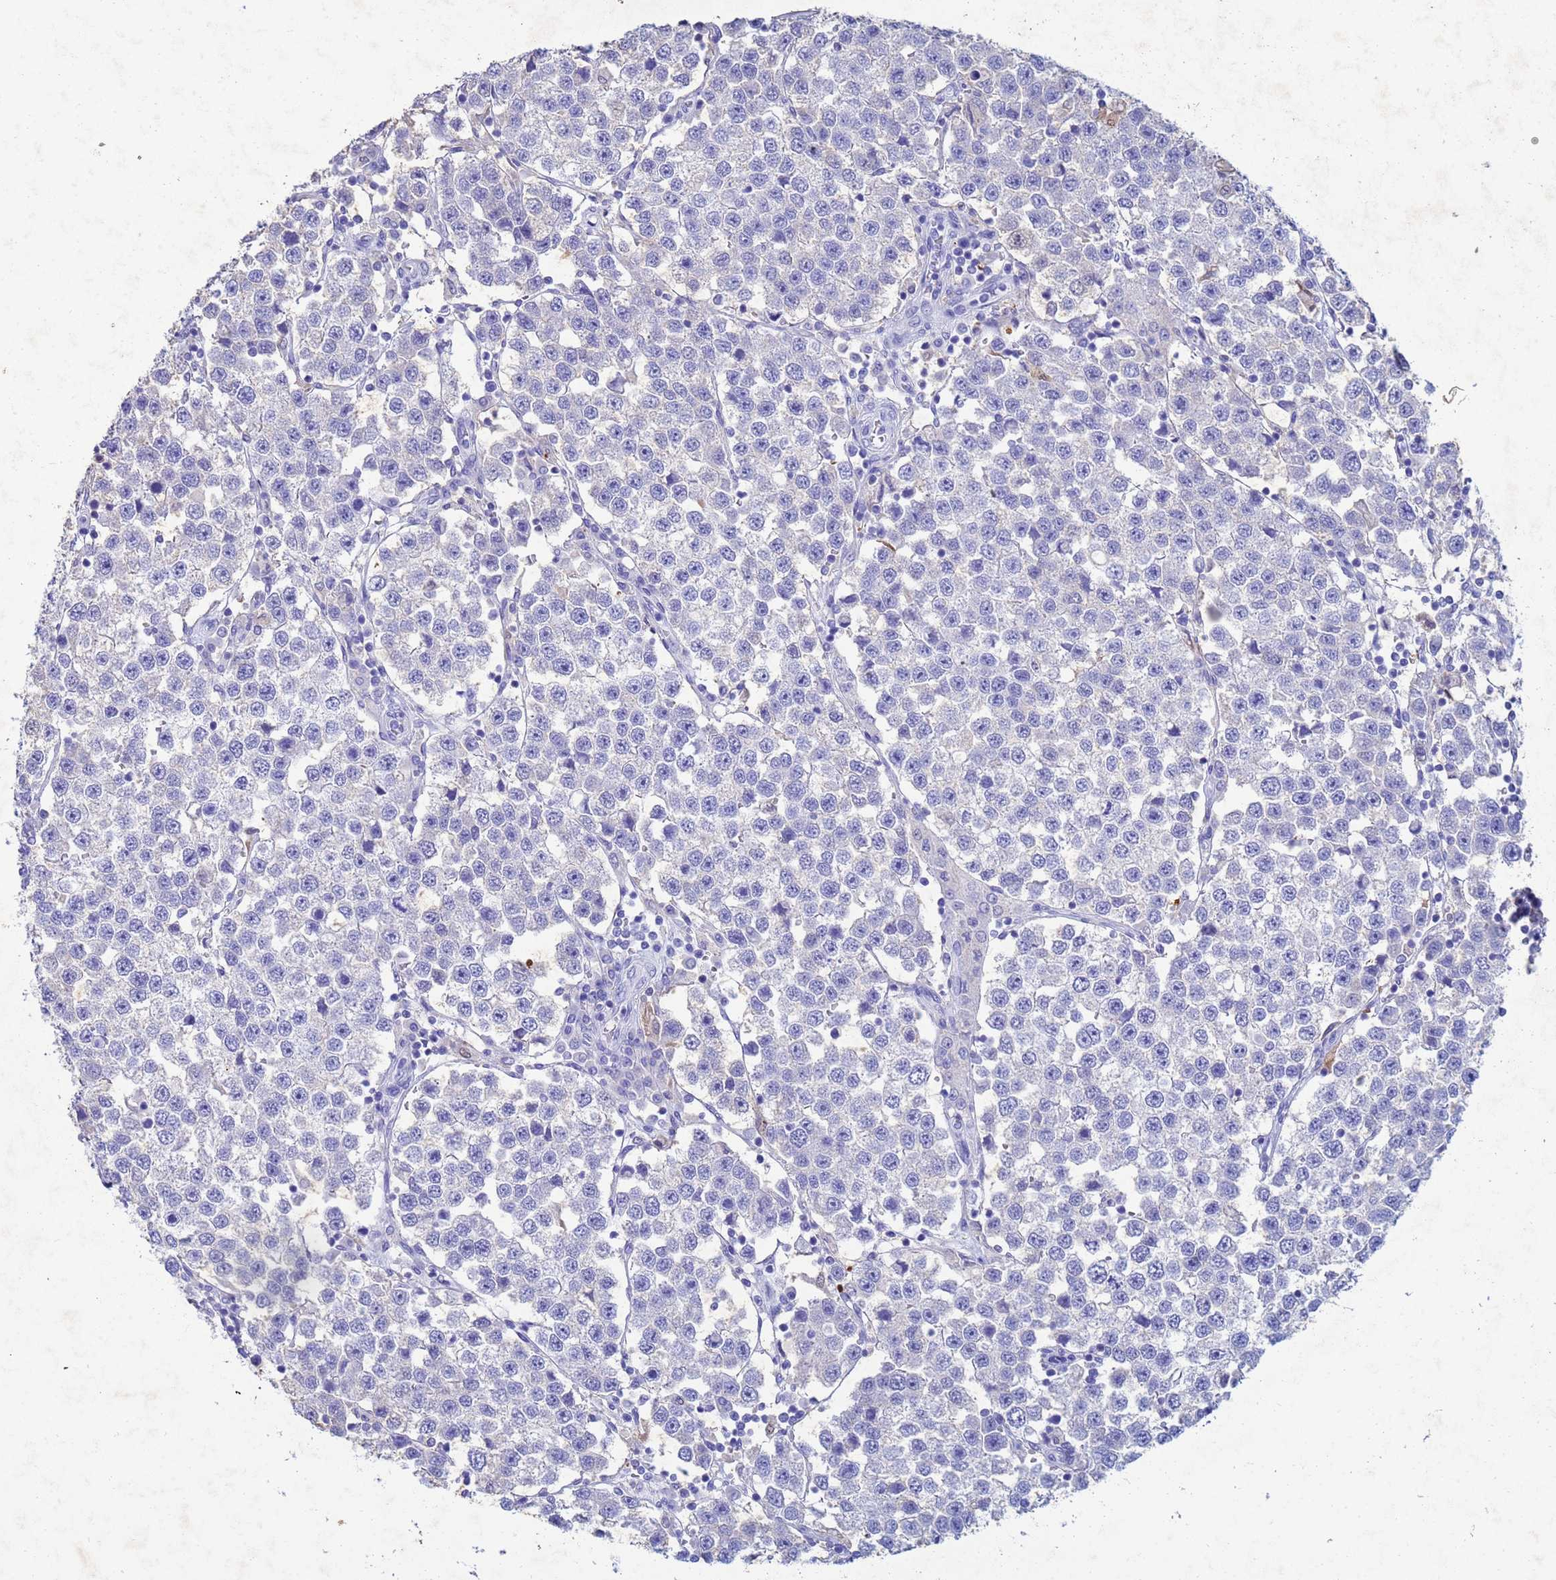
{"staining": {"intensity": "negative", "quantity": "none", "location": "none"}, "tissue": "testis cancer", "cell_type": "Tumor cells", "image_type": "cancer", "snomed": [{"axis": "morphology", "description": "Seminoma, NOS"}, {"axis": "topography", "description": "Testis"}], "caption": "DAB (3,3'-diaminobenzidine) immunohistochemical staining of human seminoma (testis) demonstrates no significant staining in tumor cells.", "gene": "CSTB", "patient": {"sex": "male", "age": 37}}